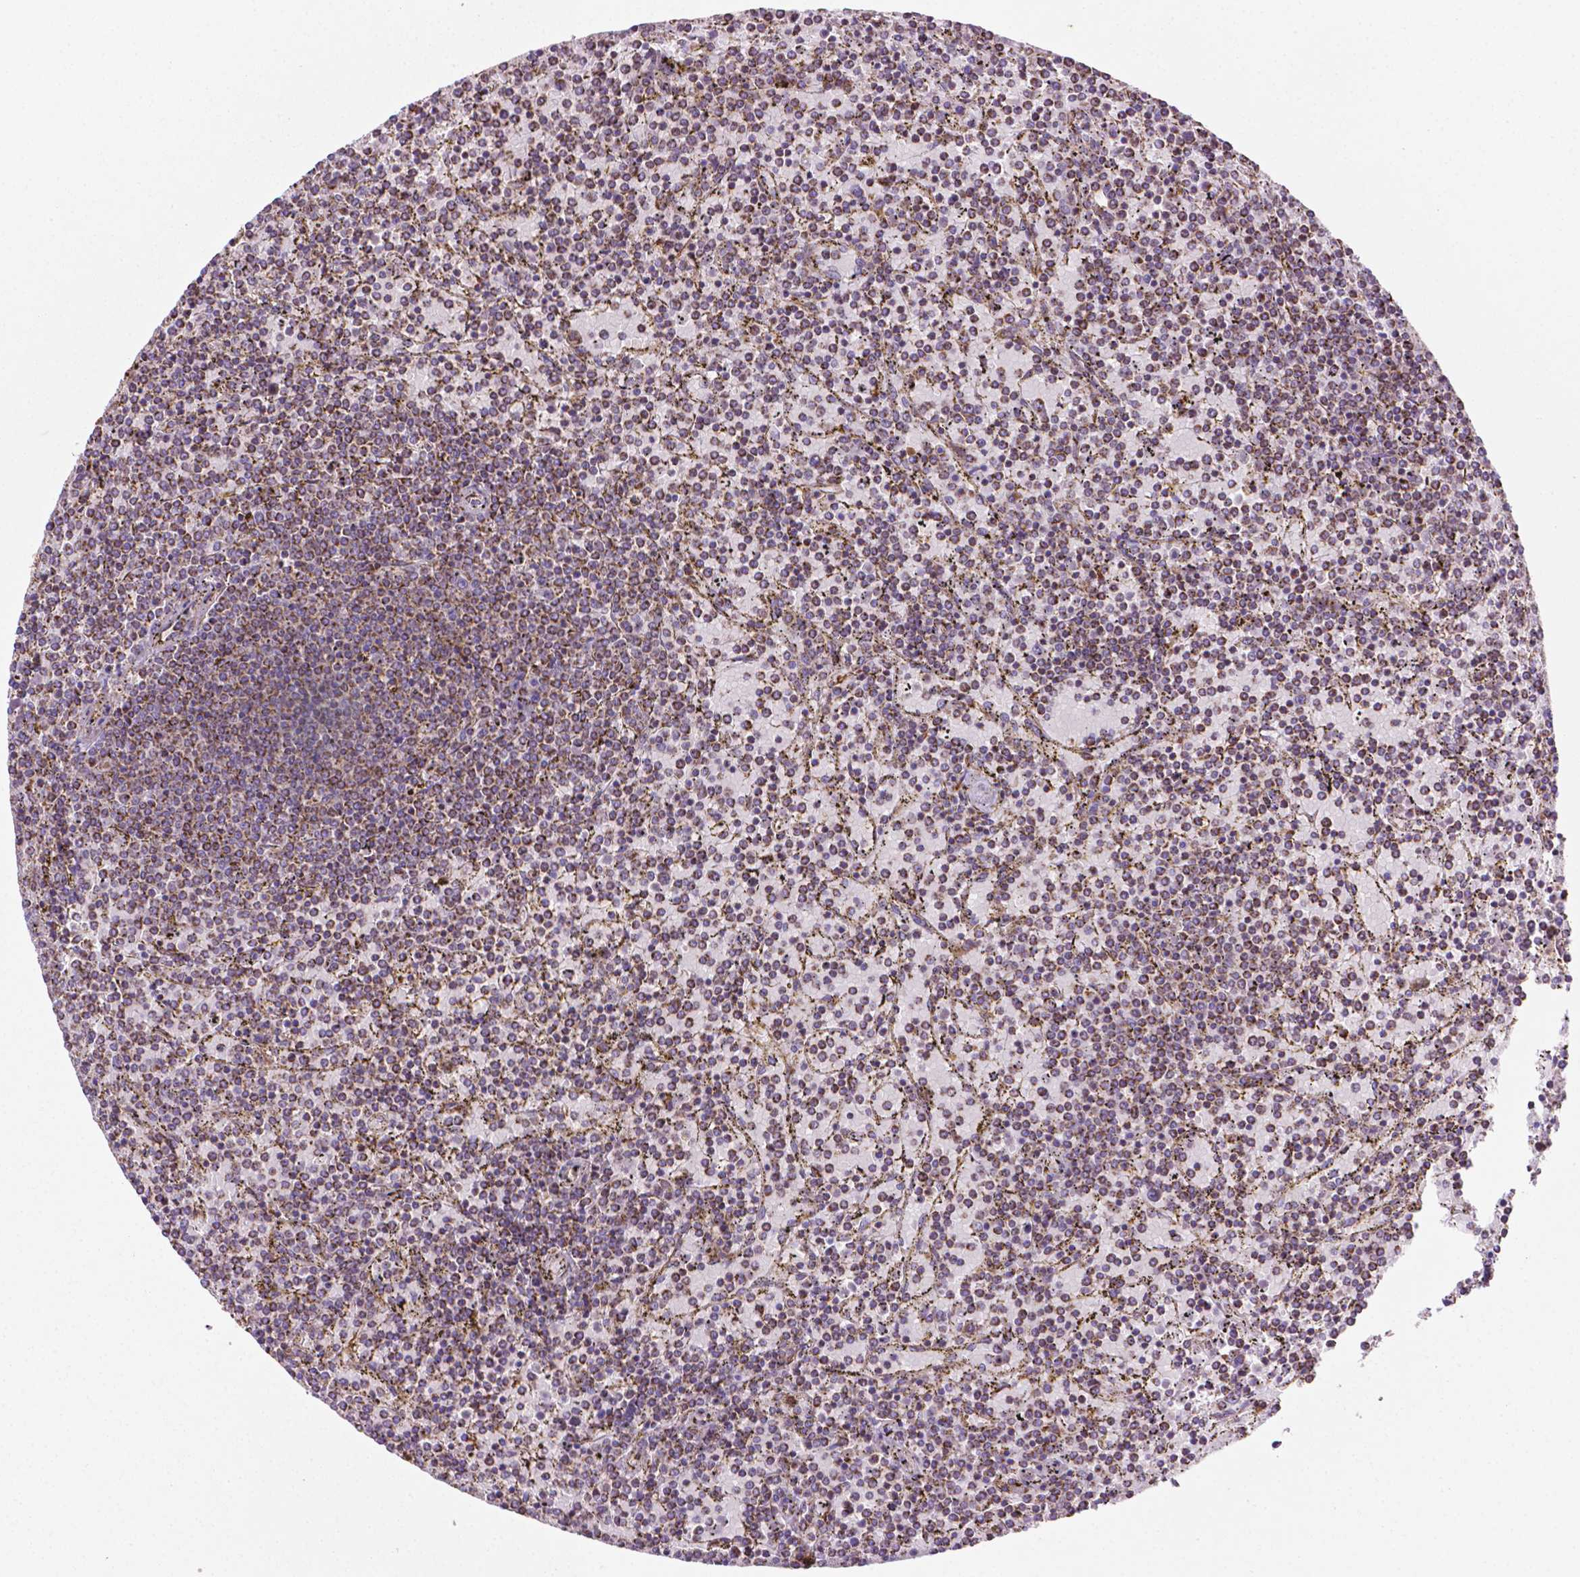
{"staining": {"intensity": "strong", "quantity": ">75%", "location": "cytoplasmic/membranous"}, "tissue": "lymphoma", "cell_type": "Tumor cells", "image_type": "cancer", "snomed": [{"axis": "morphology", "description": "Malignant lymphoma, non-Hodgkin's type, Low grade"}, {"axis": "topography", "description": "Spleen"}], "caption": "Human lymphoma stained with a protein marker exhibits strong staining in tumor cells.", "gene": "ILVBL", "patient": {"sex": "female", "age": 77}}